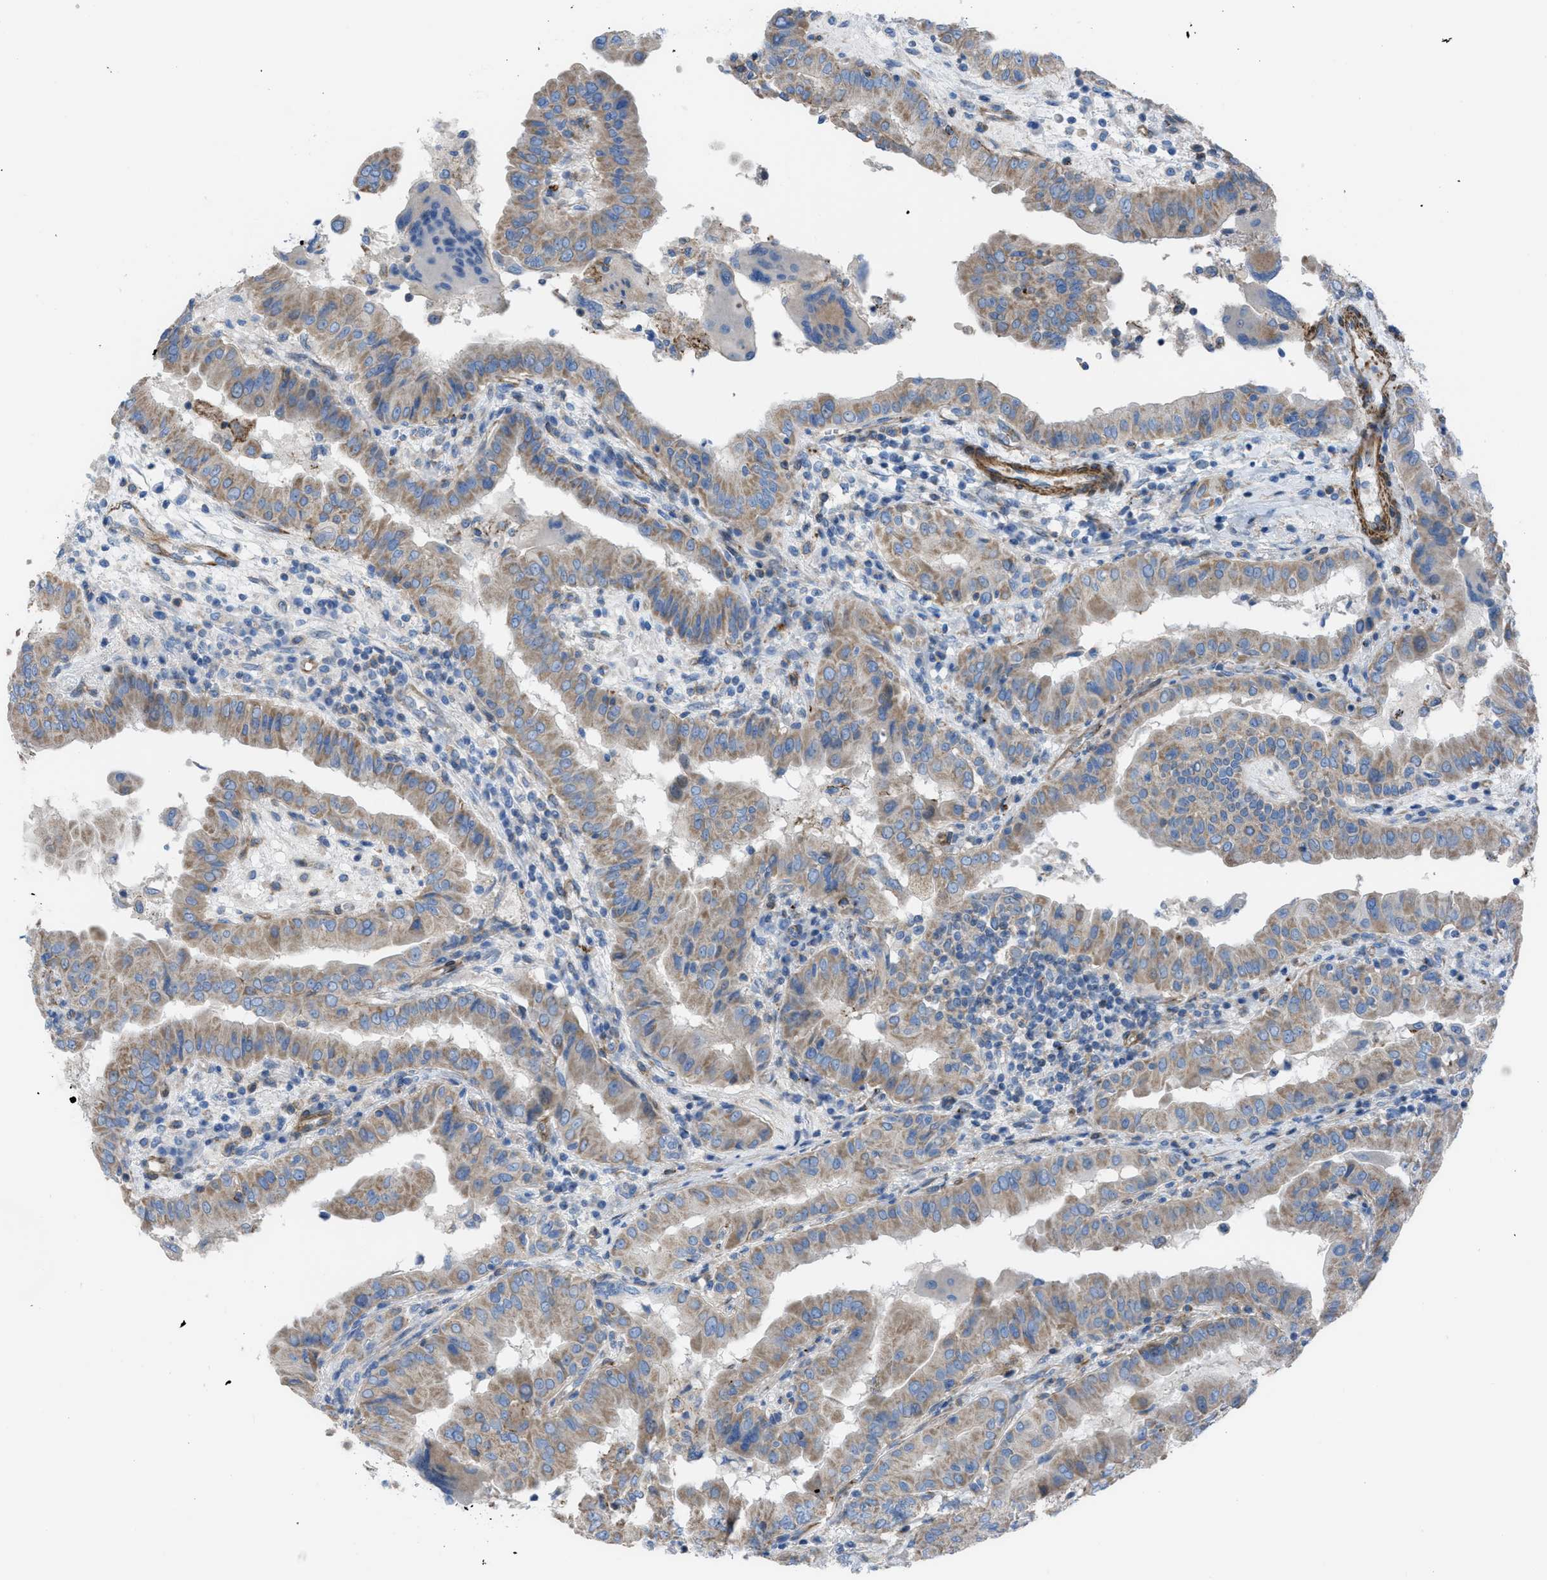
{"staining": {"intensity": "weak", "quantity": ">75%", "location": "cytoplasmic/membranous"}, "tissue": "thyroid cancer", "cell_type": "Tumor cells", "image_type": "cancer", "snomed": [{"axis": "morphology", "description": "Papillary adenocarcinoma, NOS"}, {"axis": "topography", "description": "Thyroid gland"}], "caption": "Brown immunohistochemical staining in human thyroid papillary adenocarcinoma shows weak cytoplasmic/membranous expression in approximately >75% of tumor cells. The staining was performed using DAB (3,3'-diaminobenzidine) to visualize the protein expression in brown, while the nuclei were stained in blue with hematoxylin (Magnification: 20x).", "gene": "KCNH7", "patient": {"sex": "male", "age": 33}}